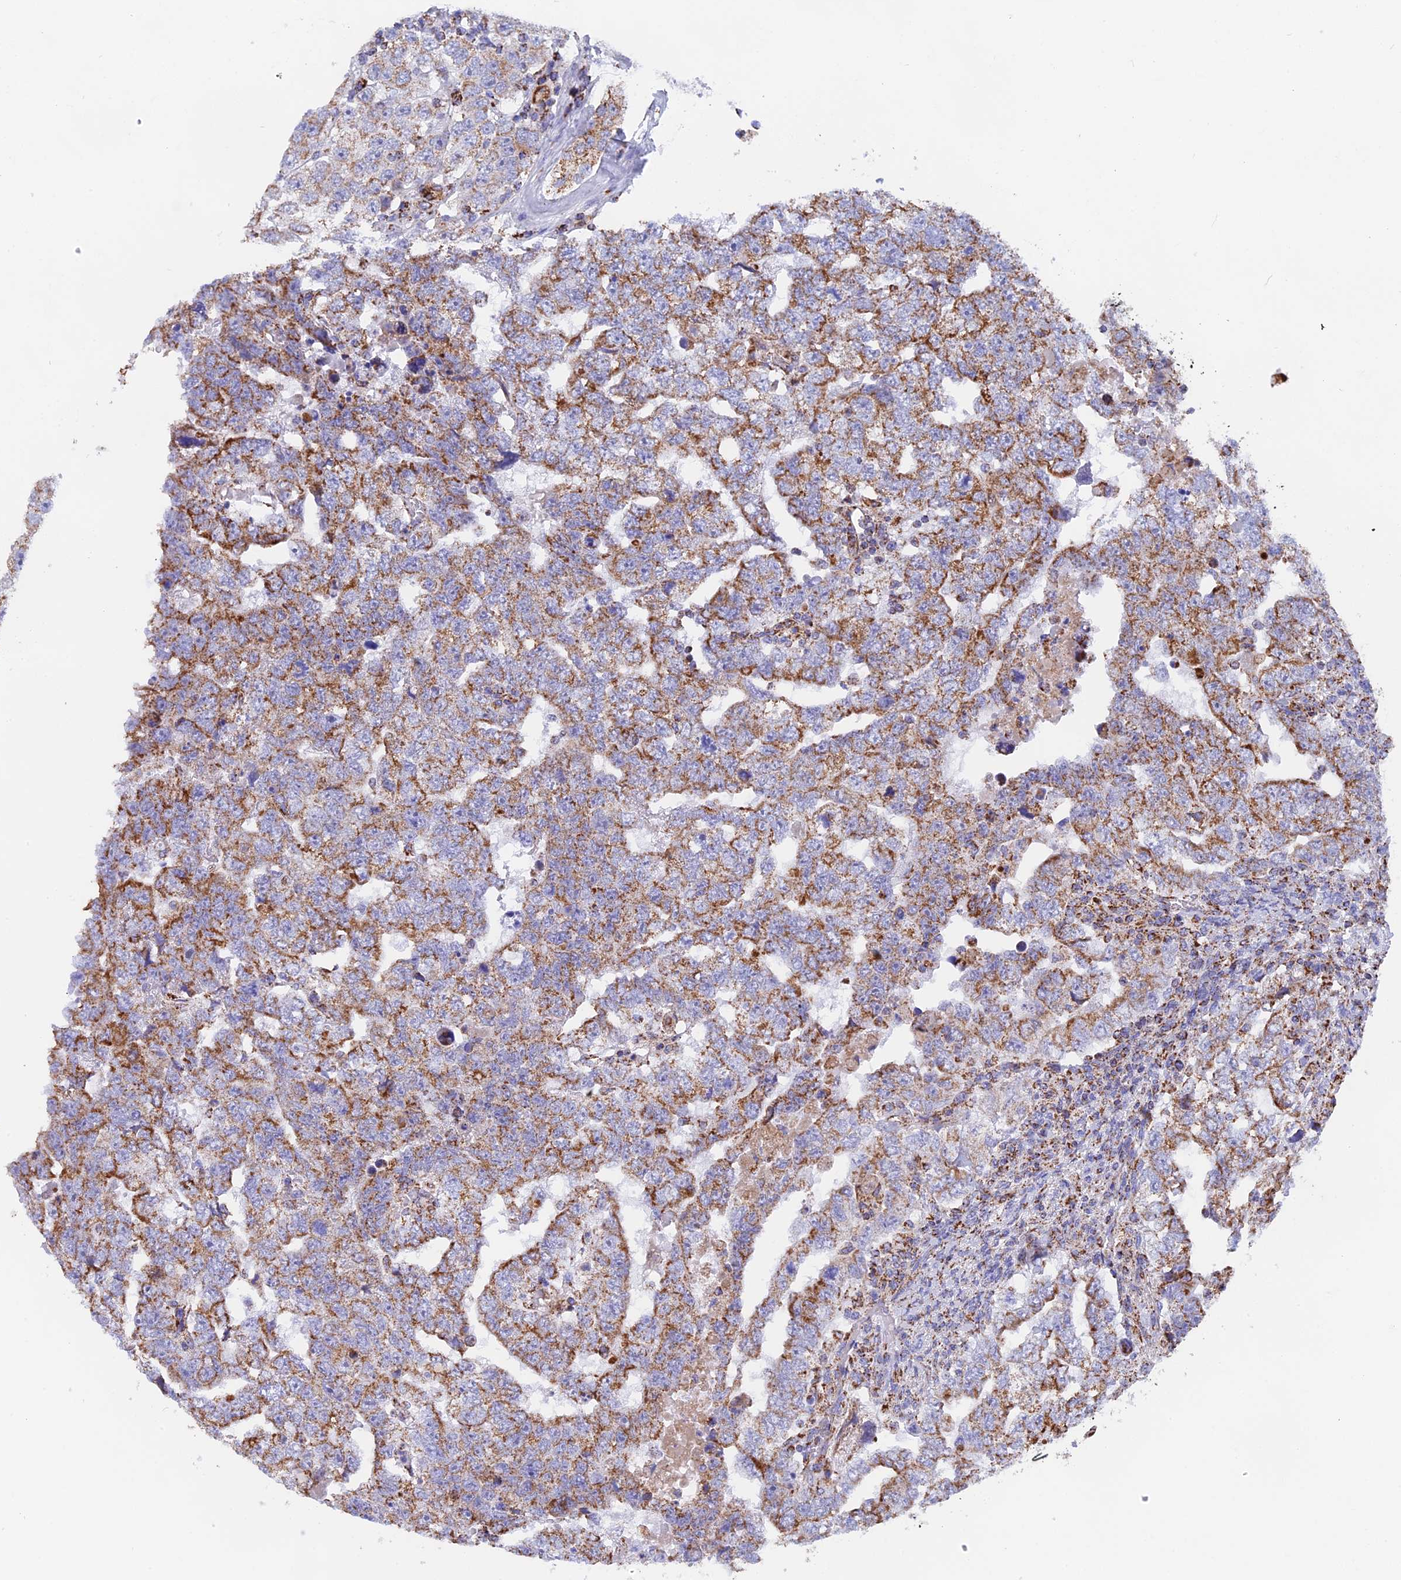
{"staining": {"intensity": "moderate", "quantity": ">75%", "location": "cytoplasmic/membranous"}, "tissue": "testis cancer", "cell_type": "Tumor cells", "image_type": "cancer", "snomed": [{"axis": "morphology", "description": "Carcinoma, Embryonal, NOS"}, {"axis": "topography", "description": "Testis"}], "caption": "IHC micrograph of embryonal carcinoma (testis) stained for a protein (brown), which demonstrates medium levels of moderate cytoplasmic/membranous positivity in approximately >75% of tumor cells.", "gene": "NDUFA5", "patient": {"sex": "male", "age": 36}}